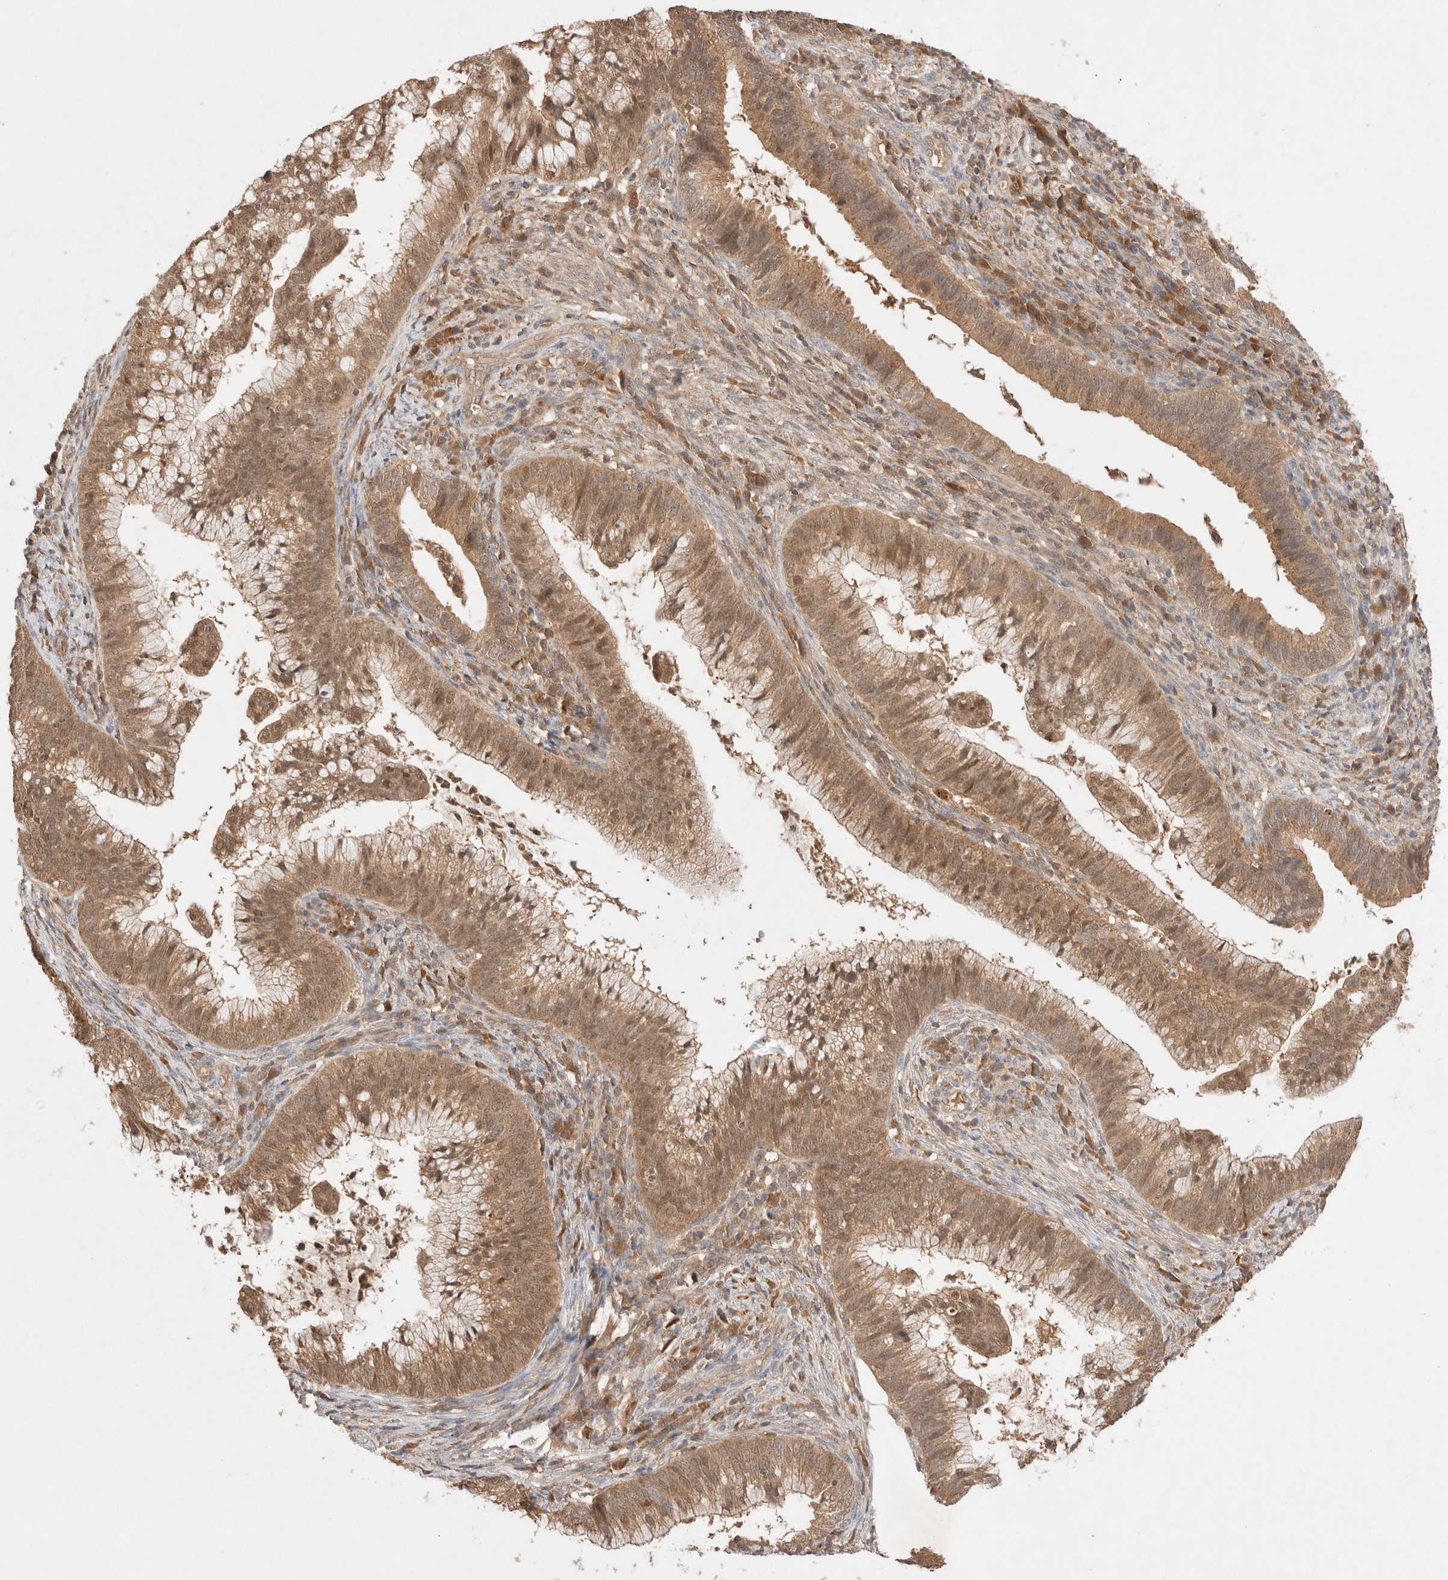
{"staining": {"intensity": "moderate", "quantity": ">75%", "location": "cytoplasmic/membranous,nuclear"}, "tissue": "cervical cancer", "cell_type": "Tumor cells", "image_type": "cancer", "snomed": [{"axis": "morphology", "description": "Adenocarcinoma, NOS"}, {"axis": "topography", "description": "Cervix"}], "caption": "A medium amount of moderate cytoplasmic/membranous and nuclear expression is seen in approximately >75% of tumor cells in cervical adenocarcinoma tissue.", "gene": "CARNMT1", "patient": {"sex": "female", "age": 36}}